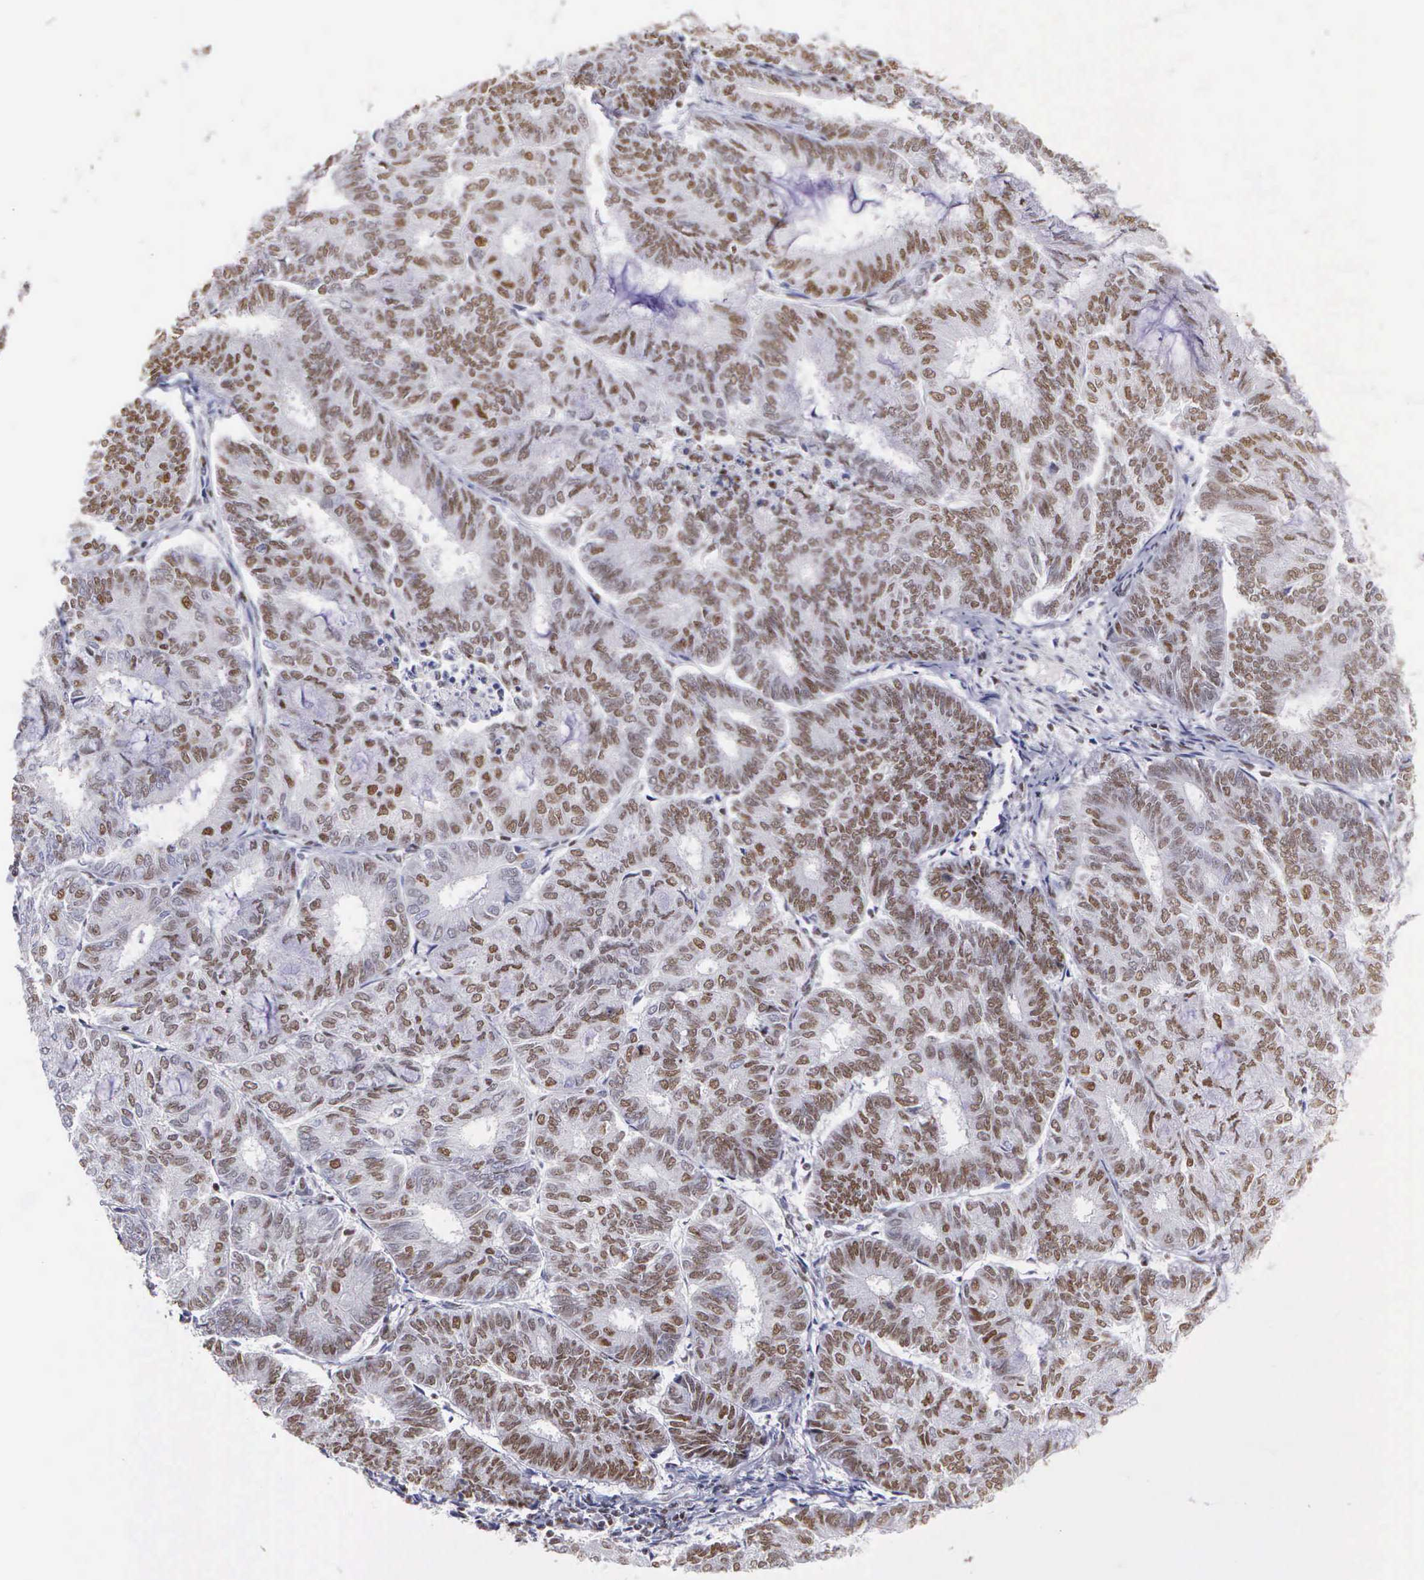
{"staining": {"intensity": "weak", "quantity": "<25%", "location": "nuclear"}, "tissue": "endometrial cancer", "cell_type": "Tumor cells", "image_type": "cancer", "snomed": [{"axis": "morphology", "description": "Adenocarcinoma, NOS"}, {"axis": "topography", "description": "Endometrium"}], "caption": "Endometrial cancer was stained to show a protein in brown. There is no significant positivity in tumor cells.", "gene": "CSTF2", "patient": {"sex": "female", "age": 59}}